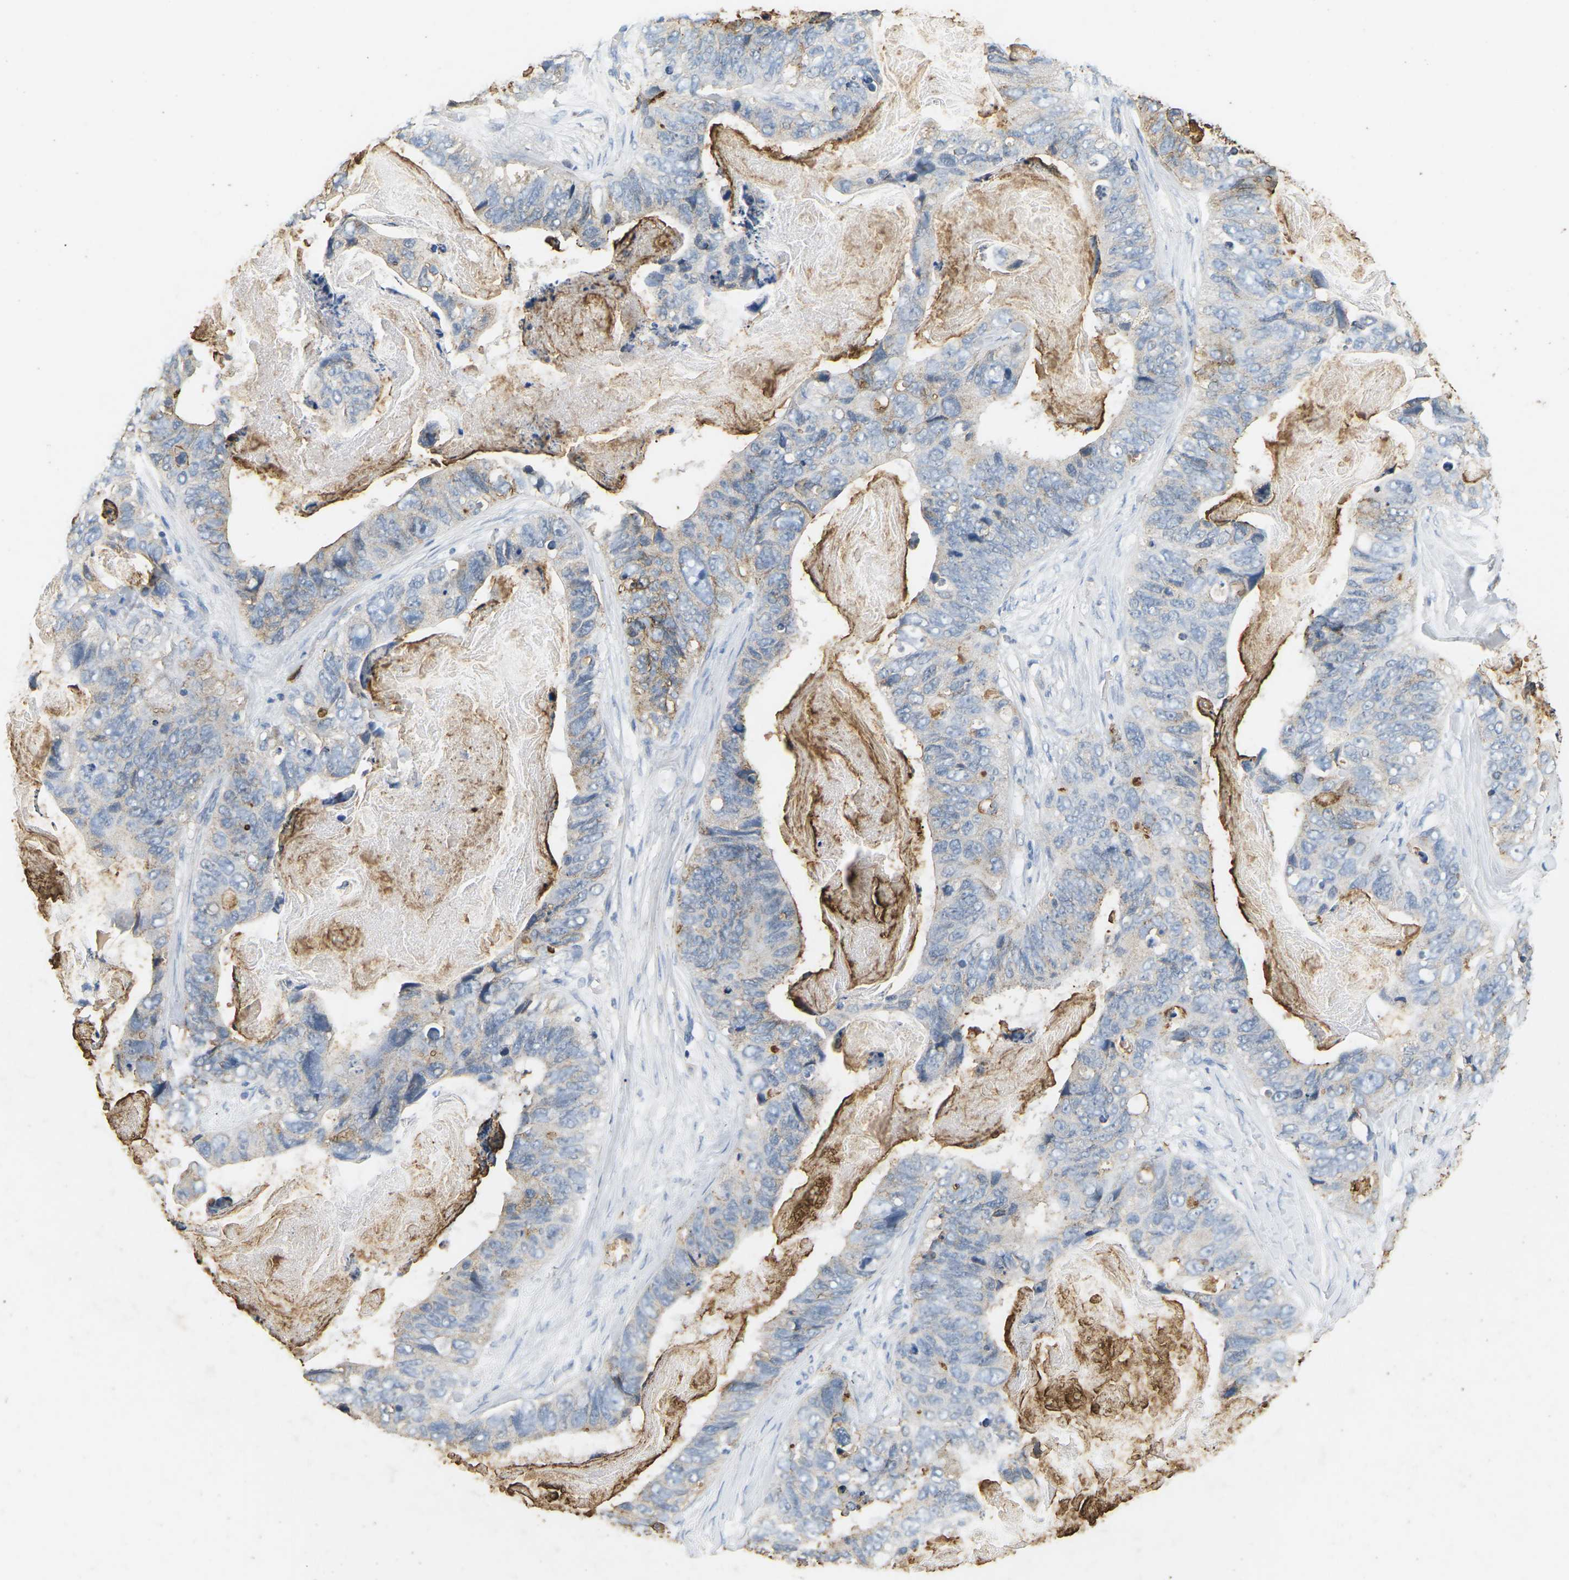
{"staining": {"intensity": "negative", "quantity": "none", "location": "none"}, "tissue": "stomach cancer", "cell_type": "Tumor cells", "image_type": "cancer", "snomed": [{"axis": "morphology", "description": "Adenocarcinoma, NOS"}, {"axis": "topography", "description": "Stomach"}], "caption": "This micrograph is of stomach adenocarcinoma stained with immunohistochemistry to label a protein in brown with the nuclei are counter-stained blue. There is no positivity in tumor cells.", "gene": "ADM", "patient": {"sex": "female", "age": 89}}